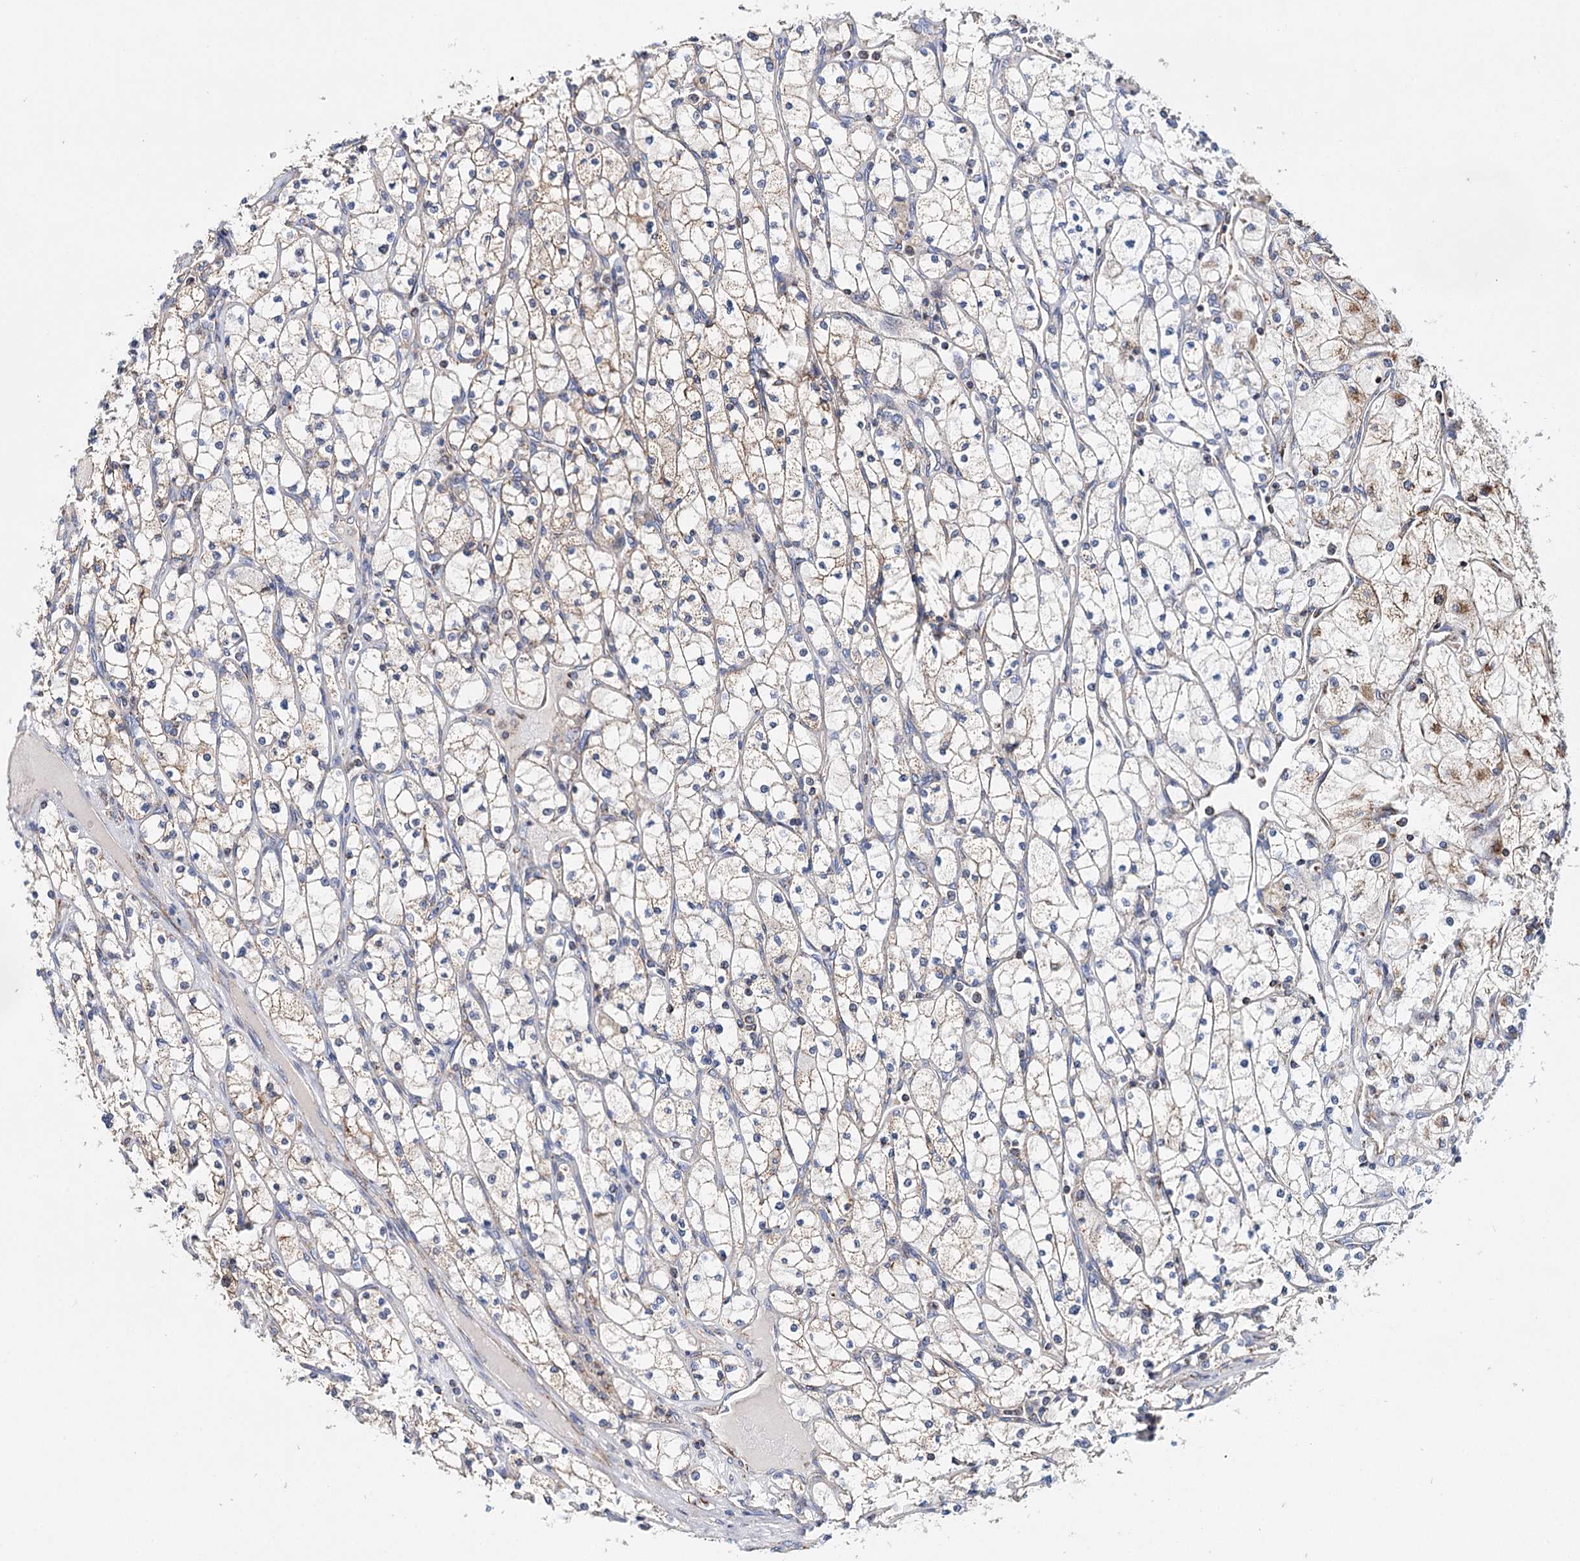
{"staining": {"intensity": "negative", "quantity": "none", "location": "none"}, "tissue": "renal cancer", "cell_type": "Tumor cells", "image_type": "cancer", "snomed": [{"axis": "morphology", "description": "Adenocarcinoma, NOS"}, {"axis": "topography", "description": "Kidney"}], "caption": "A photomicrograph of human renal cancer is negative for staining in tumor cells. The staining was performed using DAB to visualize the protein expression in brown, while the nuclei were stained in blue with hematoxylin (Magnification: 20x).", "gene": "CFAP46", "patient": {"sex": "male", "age": 80}}